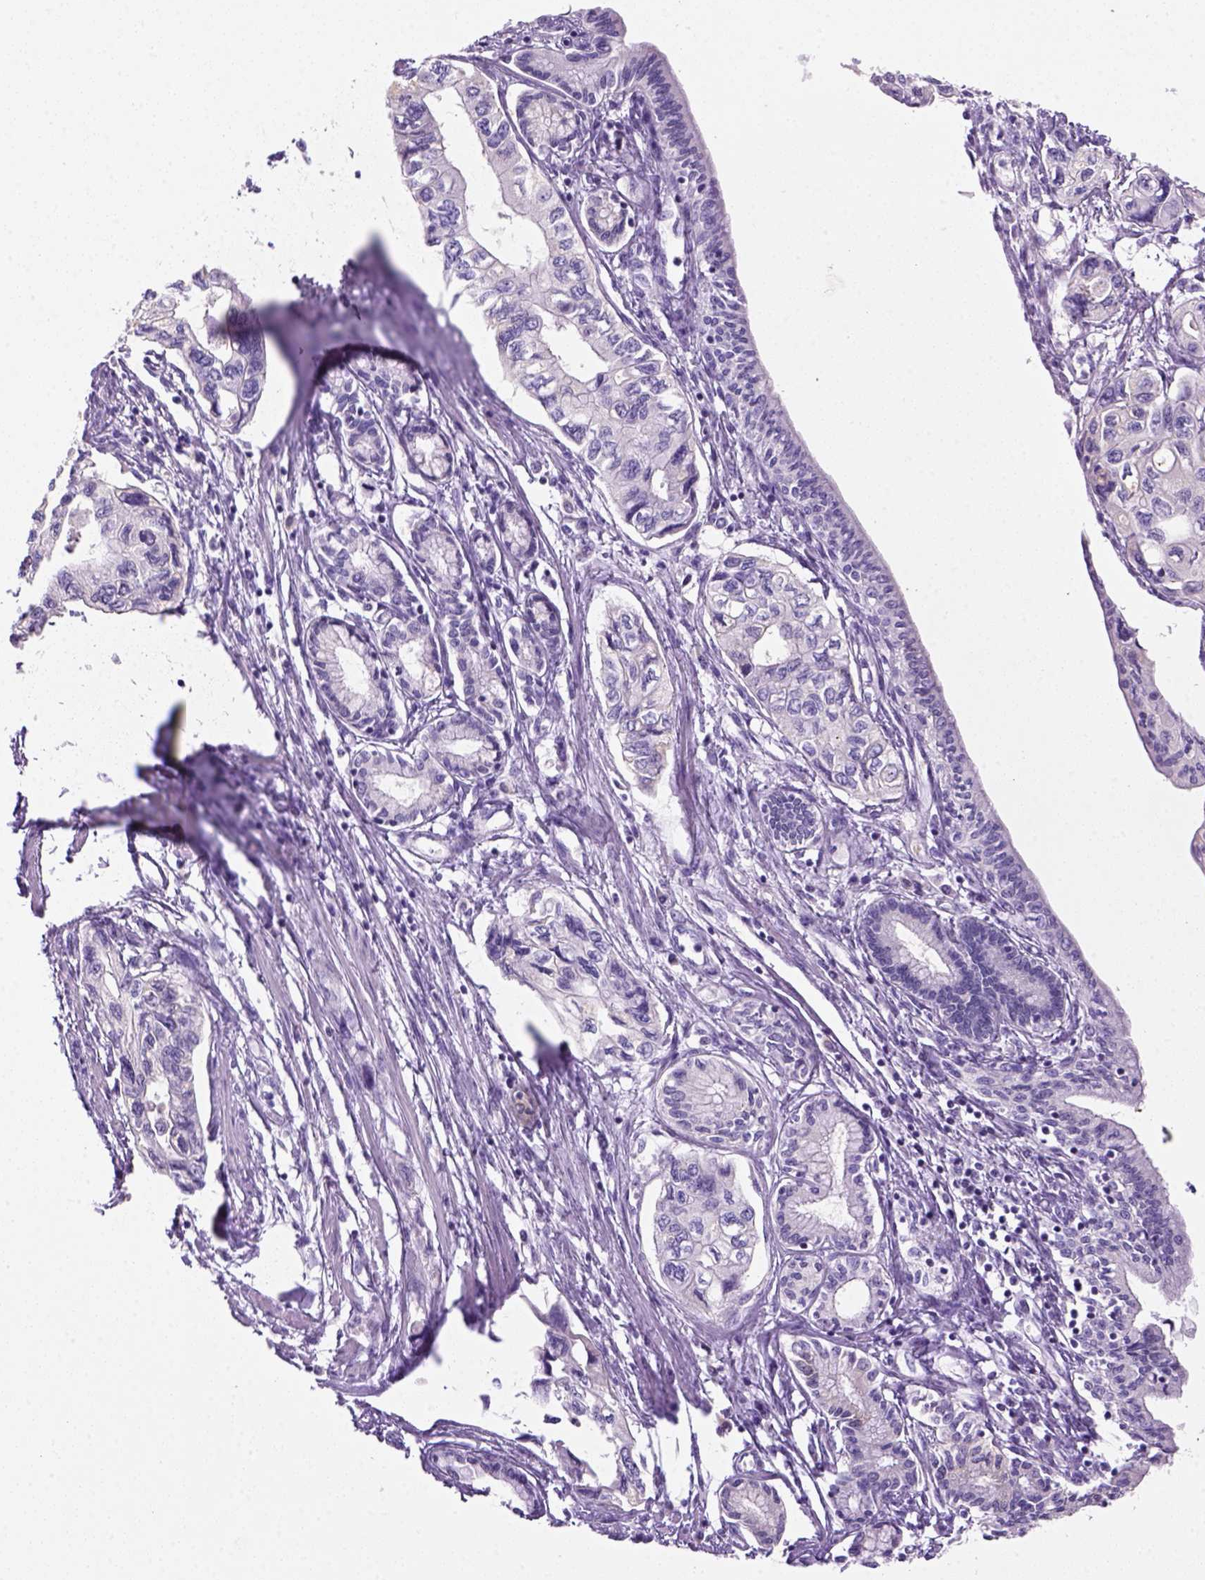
{"staining": {"intensity": "negative", "quantity": "none", "location": "none"}, "tissue": "pancreatic cancer", "cell_type": "Tumor cells", "image_type": "cancer", "snomed": [{"axis": "morphology", "description": "Adenocarcinoma, NOS"}, {"axis": "topography", "description": "Pancreas"}], "caption": "Micrograph shows no protein staining in tumor cells of pancreatic adenocarcinoma tissue.", "gene": "DNAH11", "patient": {"sex": "female", "age": 76}}